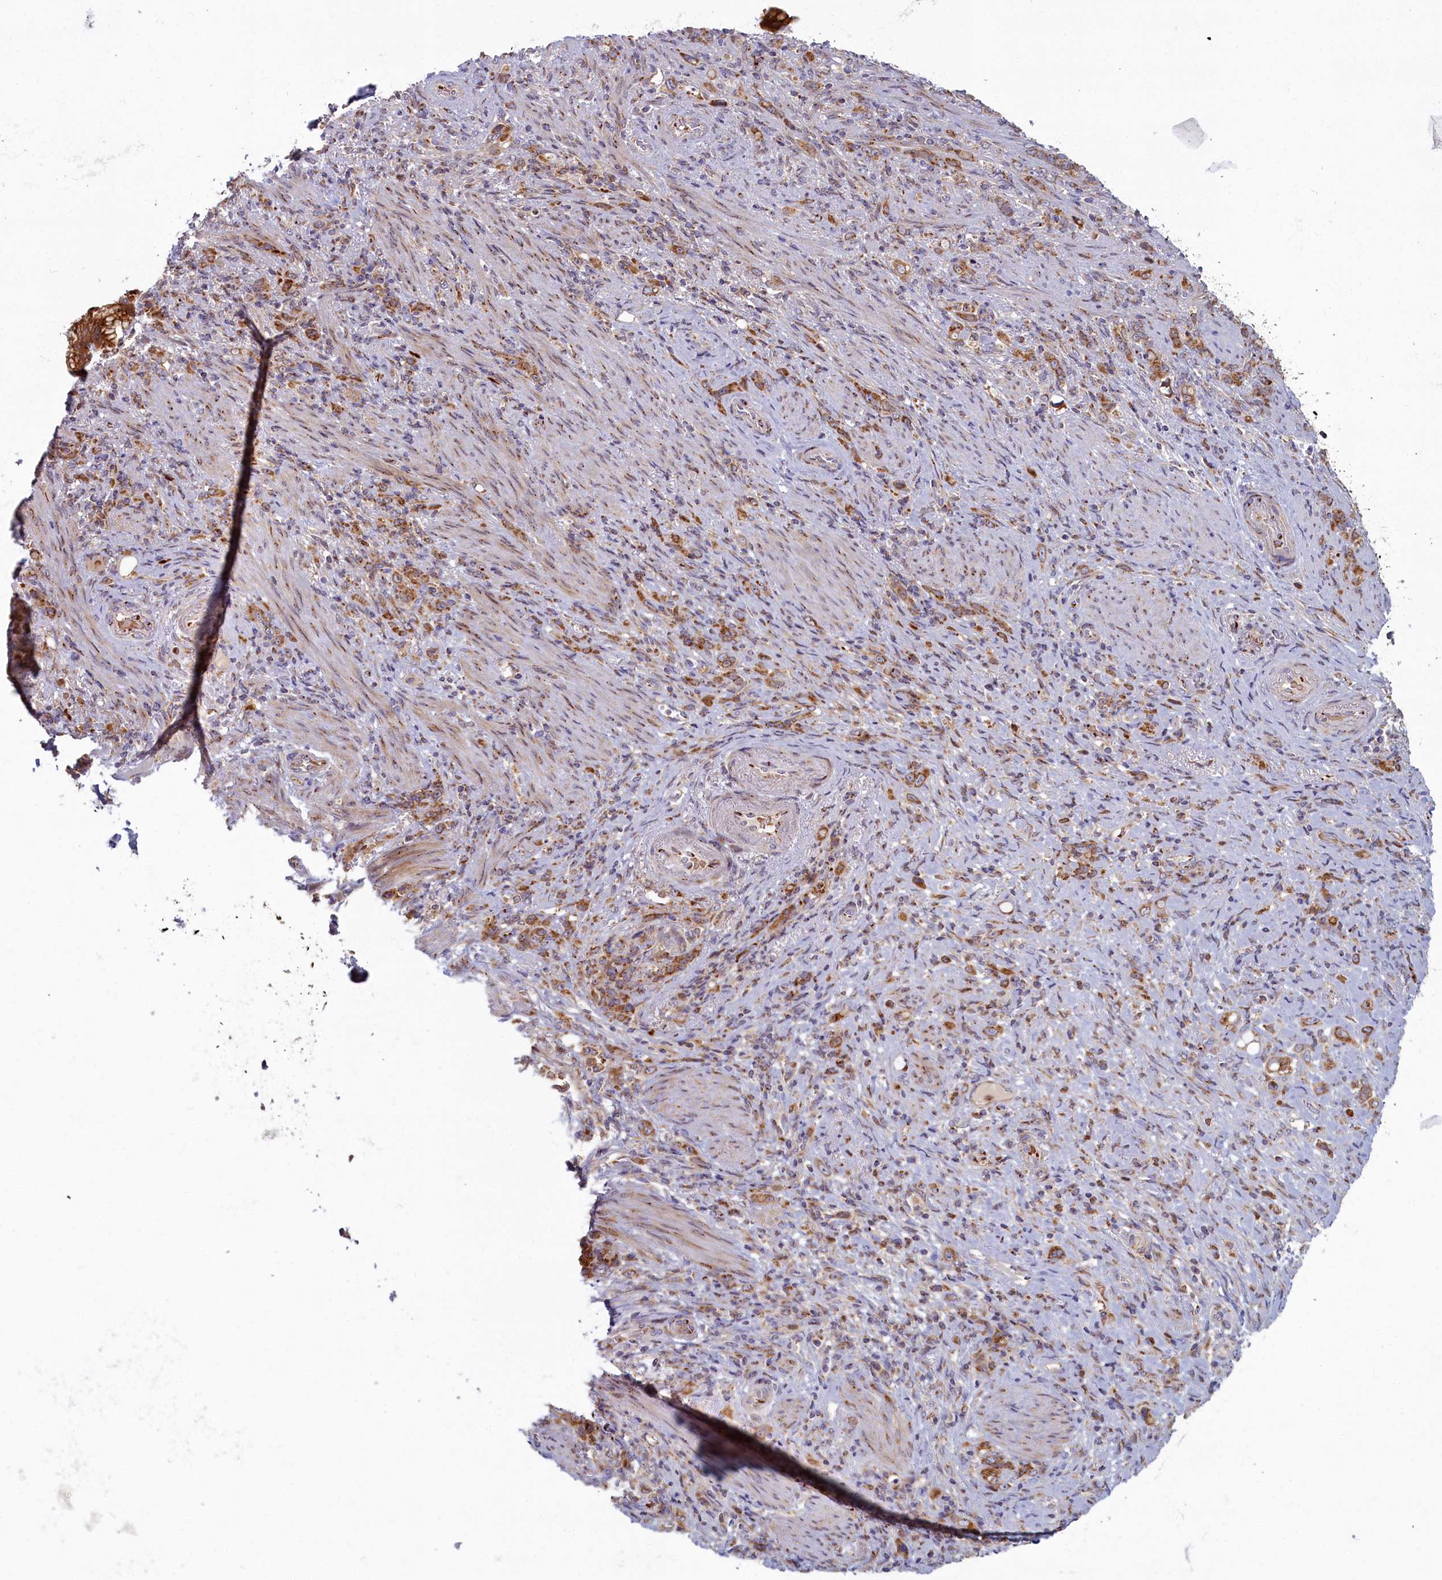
{"staining": {"intensity": "moderate", "quantity": ">75%", "location": "cytoplasmic/membranous"}, "tissue": "stomach cancer", "cell_type": "Tumor cells", "image_type": "cancer", "snomed": [{"axis": "morphology", "description": "Adenocarcinoma, NOS"}, {"axis": "topography", "description": "Stomach"}], "caption": "A high-resolution histopathology image shows immunohistochemistry staining of stomach cancer (adenocarcinoma), which reveals moderate cytoplasmic/membranous expression in about >75% of tumor cells.", "gene": "BLVRB", "patient": {"sex": "female", "age": 79}}